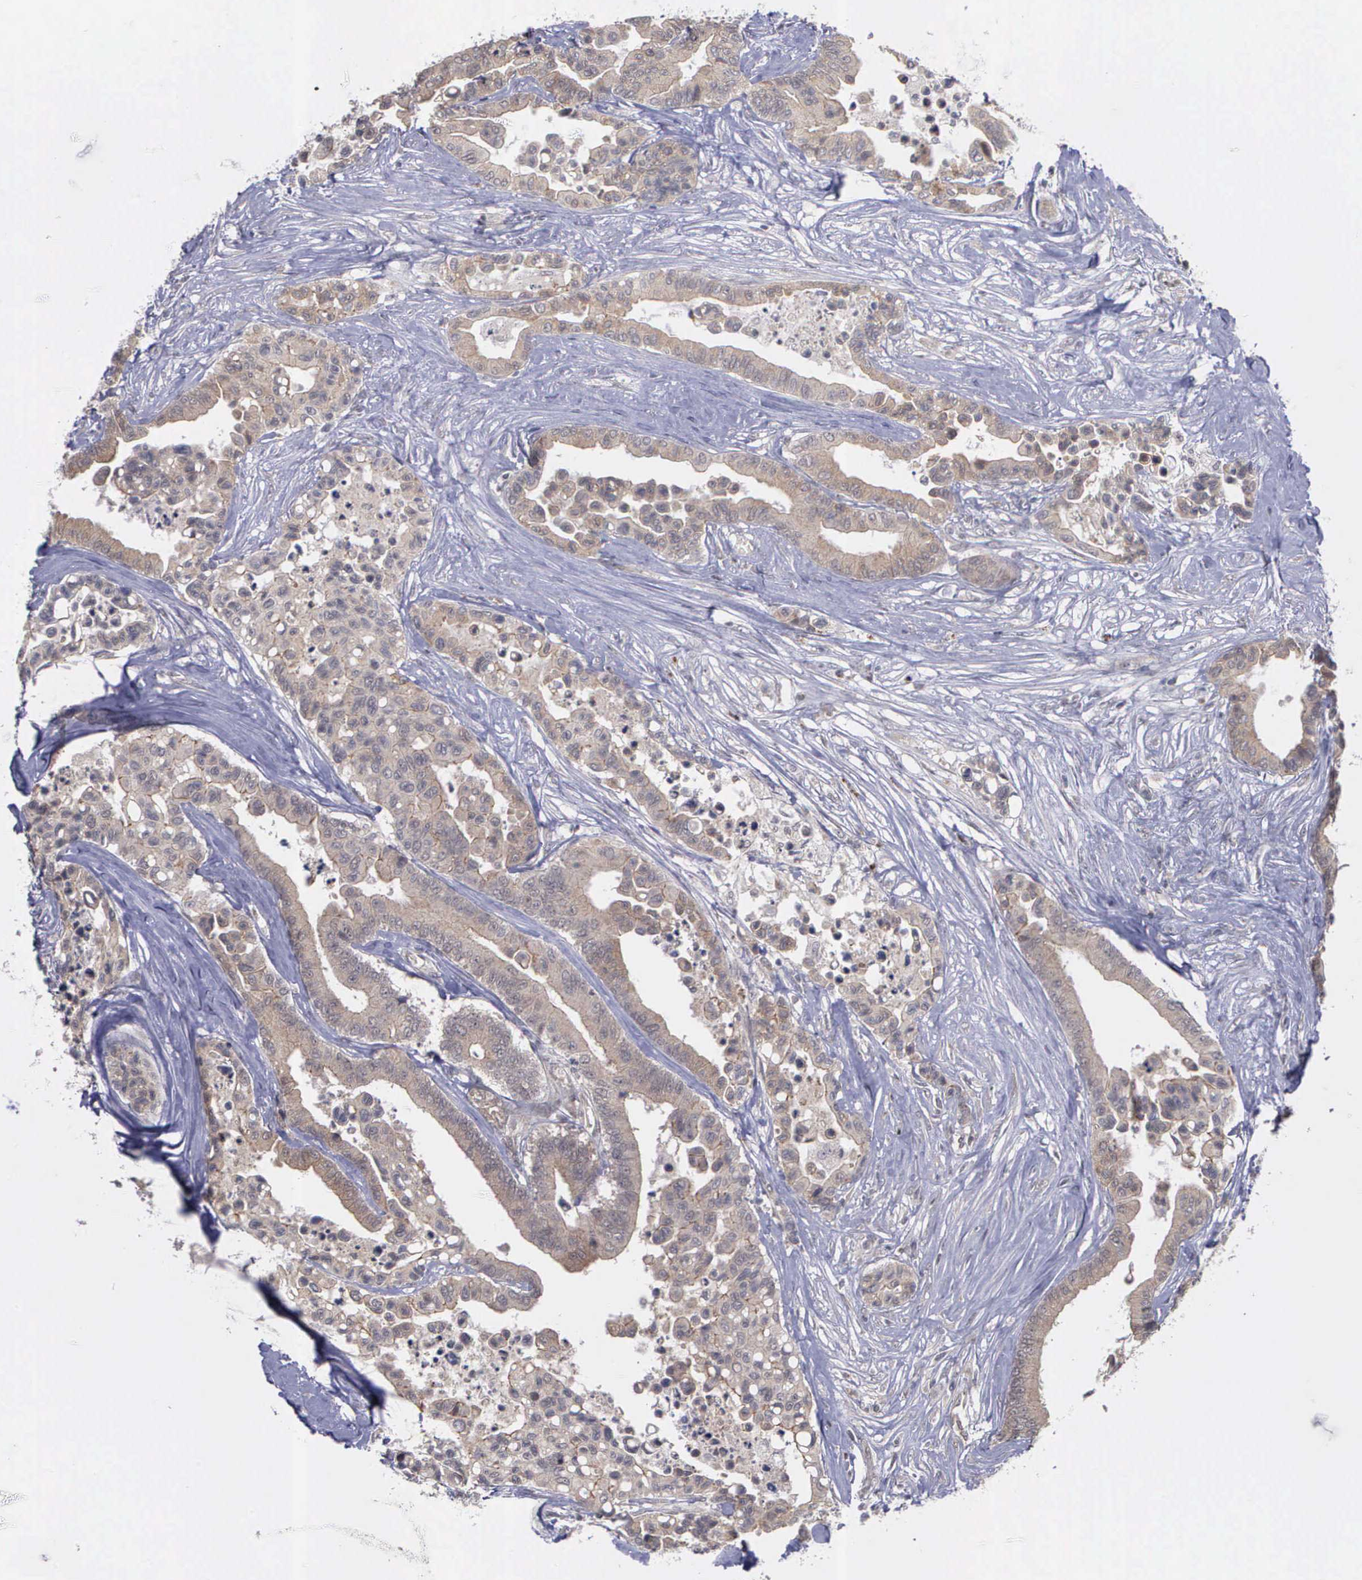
{"staining": {"intensity": "weak", "quantity": ">75%", "location": "cytoplasmic/membranous"}, "tissue": "colorectal cancer", "cell_type": "Tumor cells", "image_type": "cancer", "snomed": [{"axis": "morphology", "description": "Adenocarcinoma, NOS"}, {"axis": "topography", "description": "Colon"}], "caption": "An image of adenocarcinoma (colorectal) stained for a protein displays weak cytoplasmic/membranous brown staining in tumor cells.", "gene": "MAP3K9", "patient": {"sex": "male", "age": 82}}